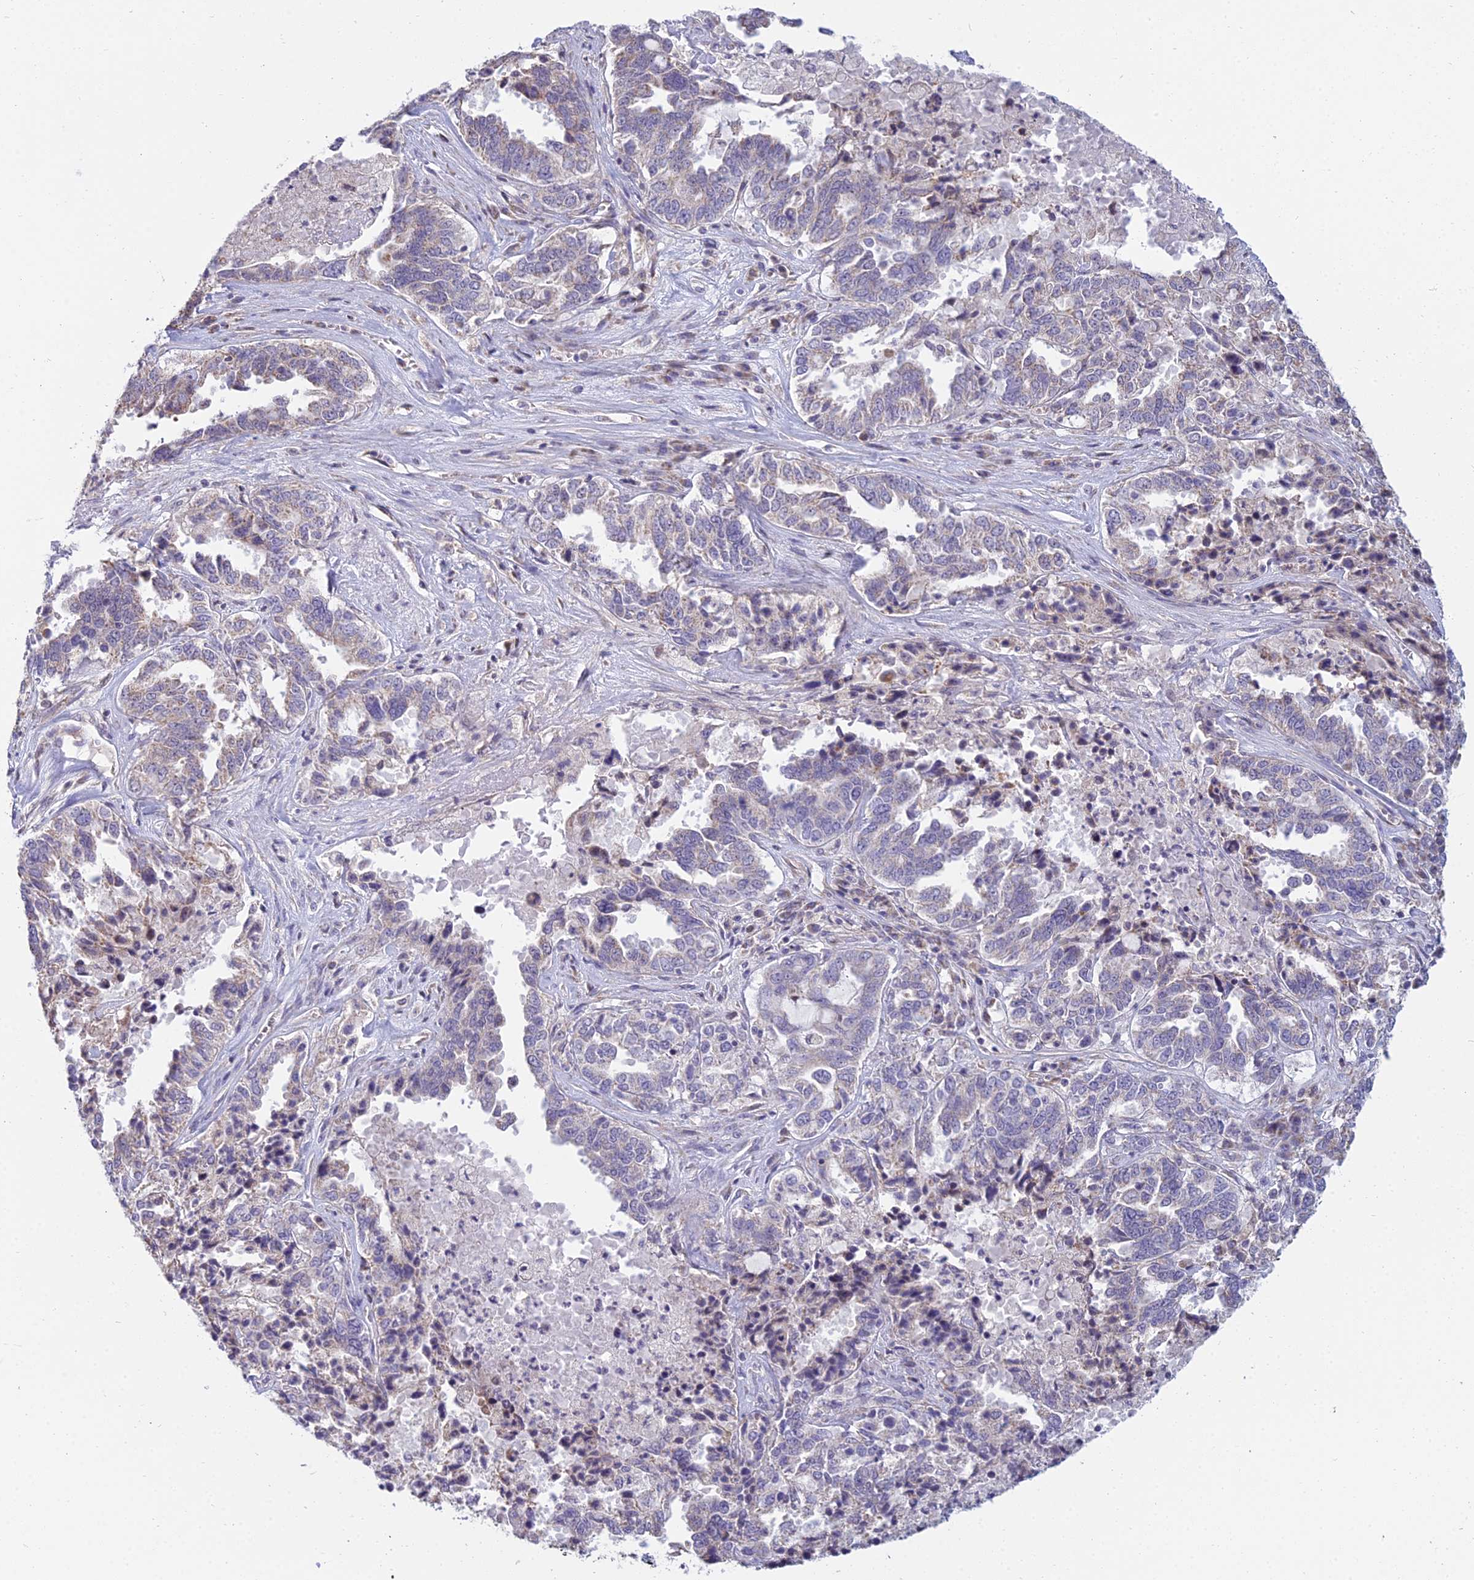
{"staining": {"intensity": "weak", "quantity": "<25%", "location": "cytoplasmic/membranous"}, "tissue": "ovarian cancer", "cell_type": "Tumor cells", "image_type": "cancer", "snomed": [{"axis": "morphology", "description": "Carcinoma, endometroid"}, {"axis": "topography", "description": "Ovary"}], "caption": "This micrograph is of ovarian cancer (endometroid carcinoma) stained with IHC to label a protein in brown with the nuclei are counter-stained blue. There is no staining in tumor cells.", "gene": "CFAP206", "patient": {"sex": "female", "age": 62}}